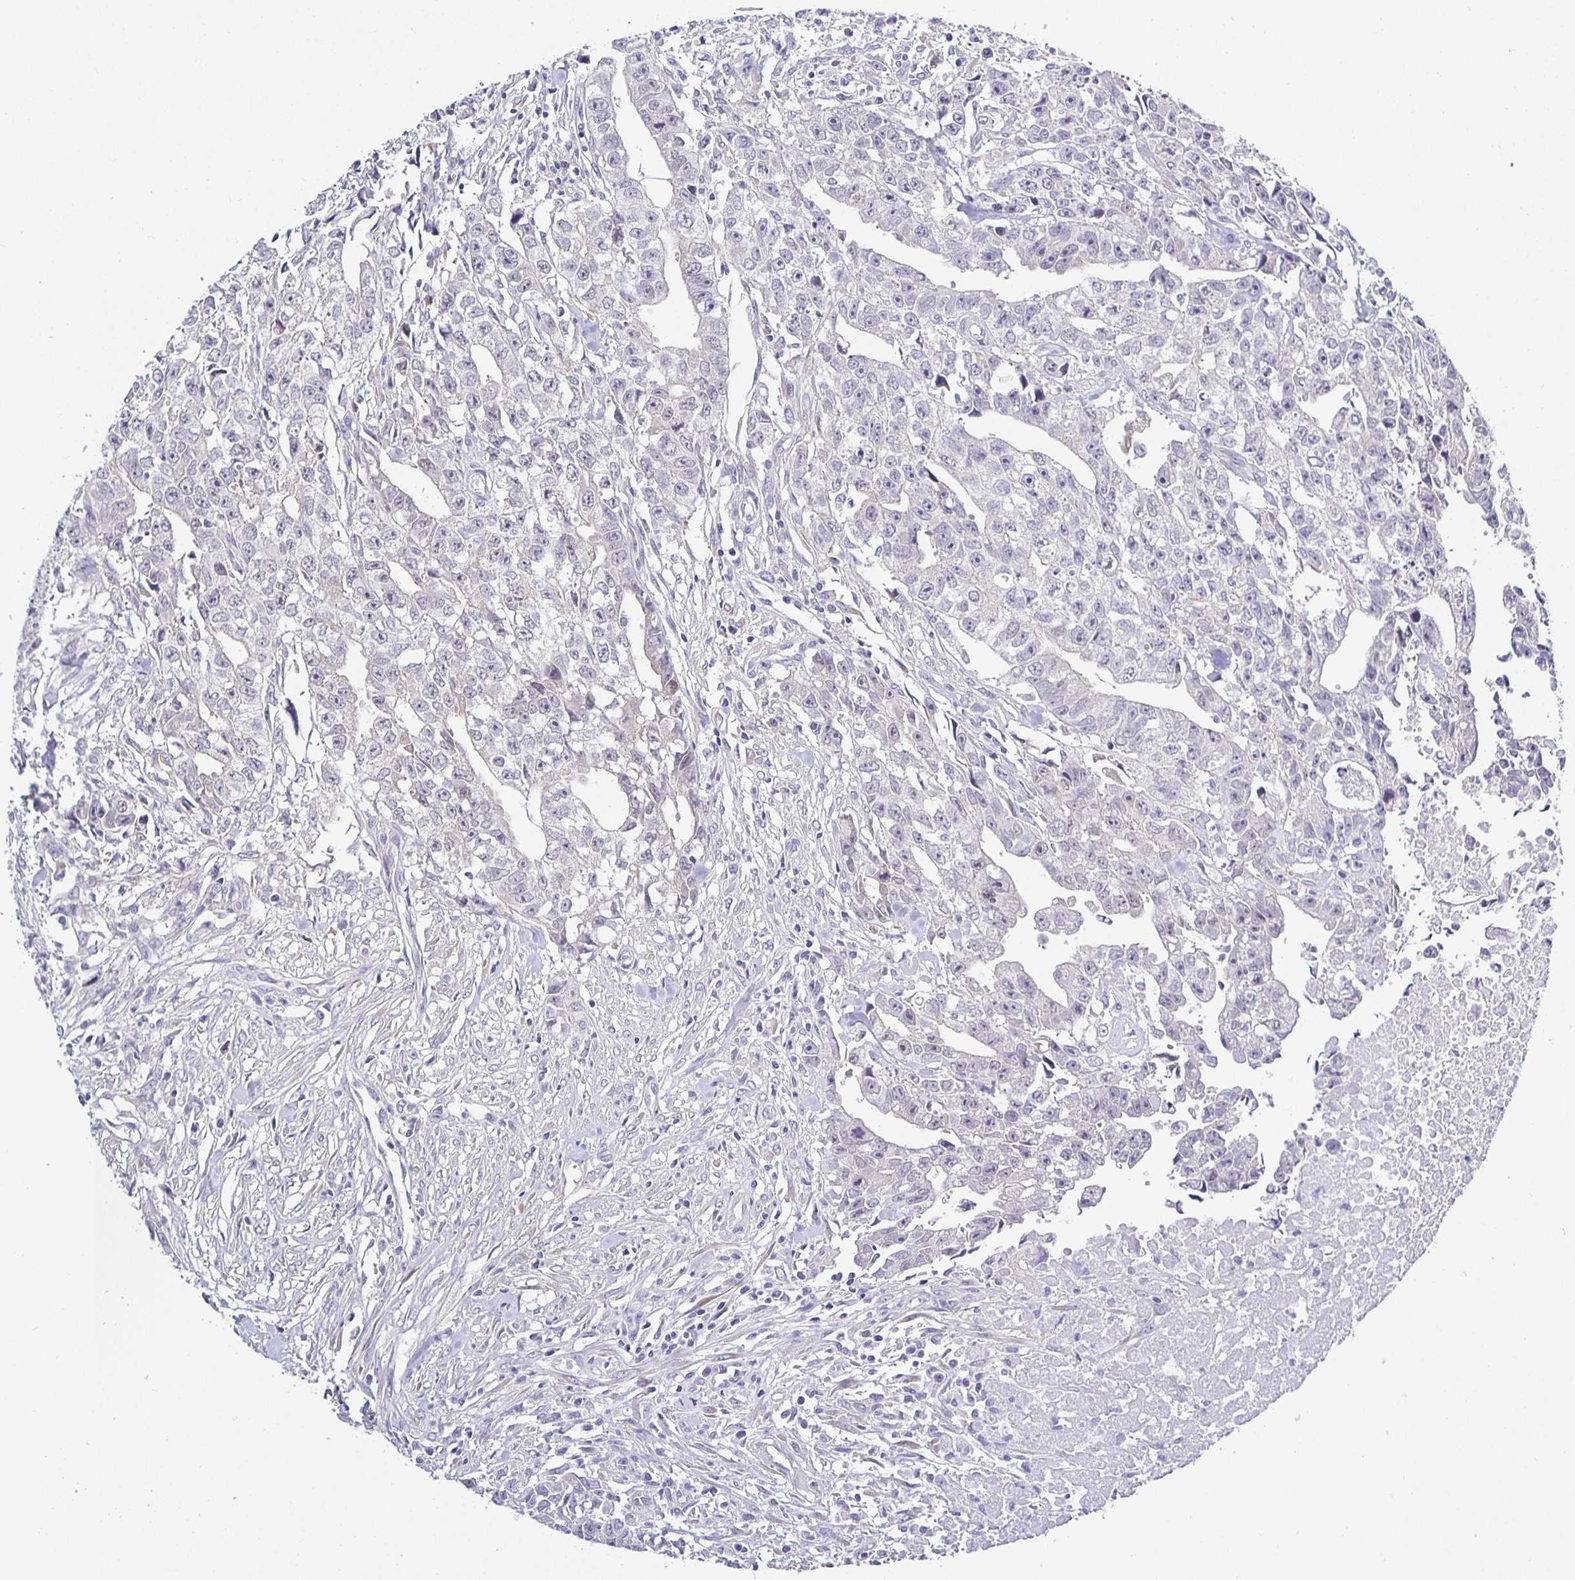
{"staining": {"intensity": "negative", "quantity": "none", "location": "none"}, "tissue": "testis cancer", "cell_type": "Tumor cells", "image_type": "cancer", "snomed": [{"axis": "morphology", "description": "Carcinoma, Embryonal, NOS"}, {"axis": "morphology", "description": "Teratoma, malignant, NOS"}, {"axis": "topography", "description": "Testis"}], "caption": "The image shows no staining of tumor cells in testis malignant teratoma.", "gene": "OPALIN", "patient": {"sex": "male", "age": 24}}